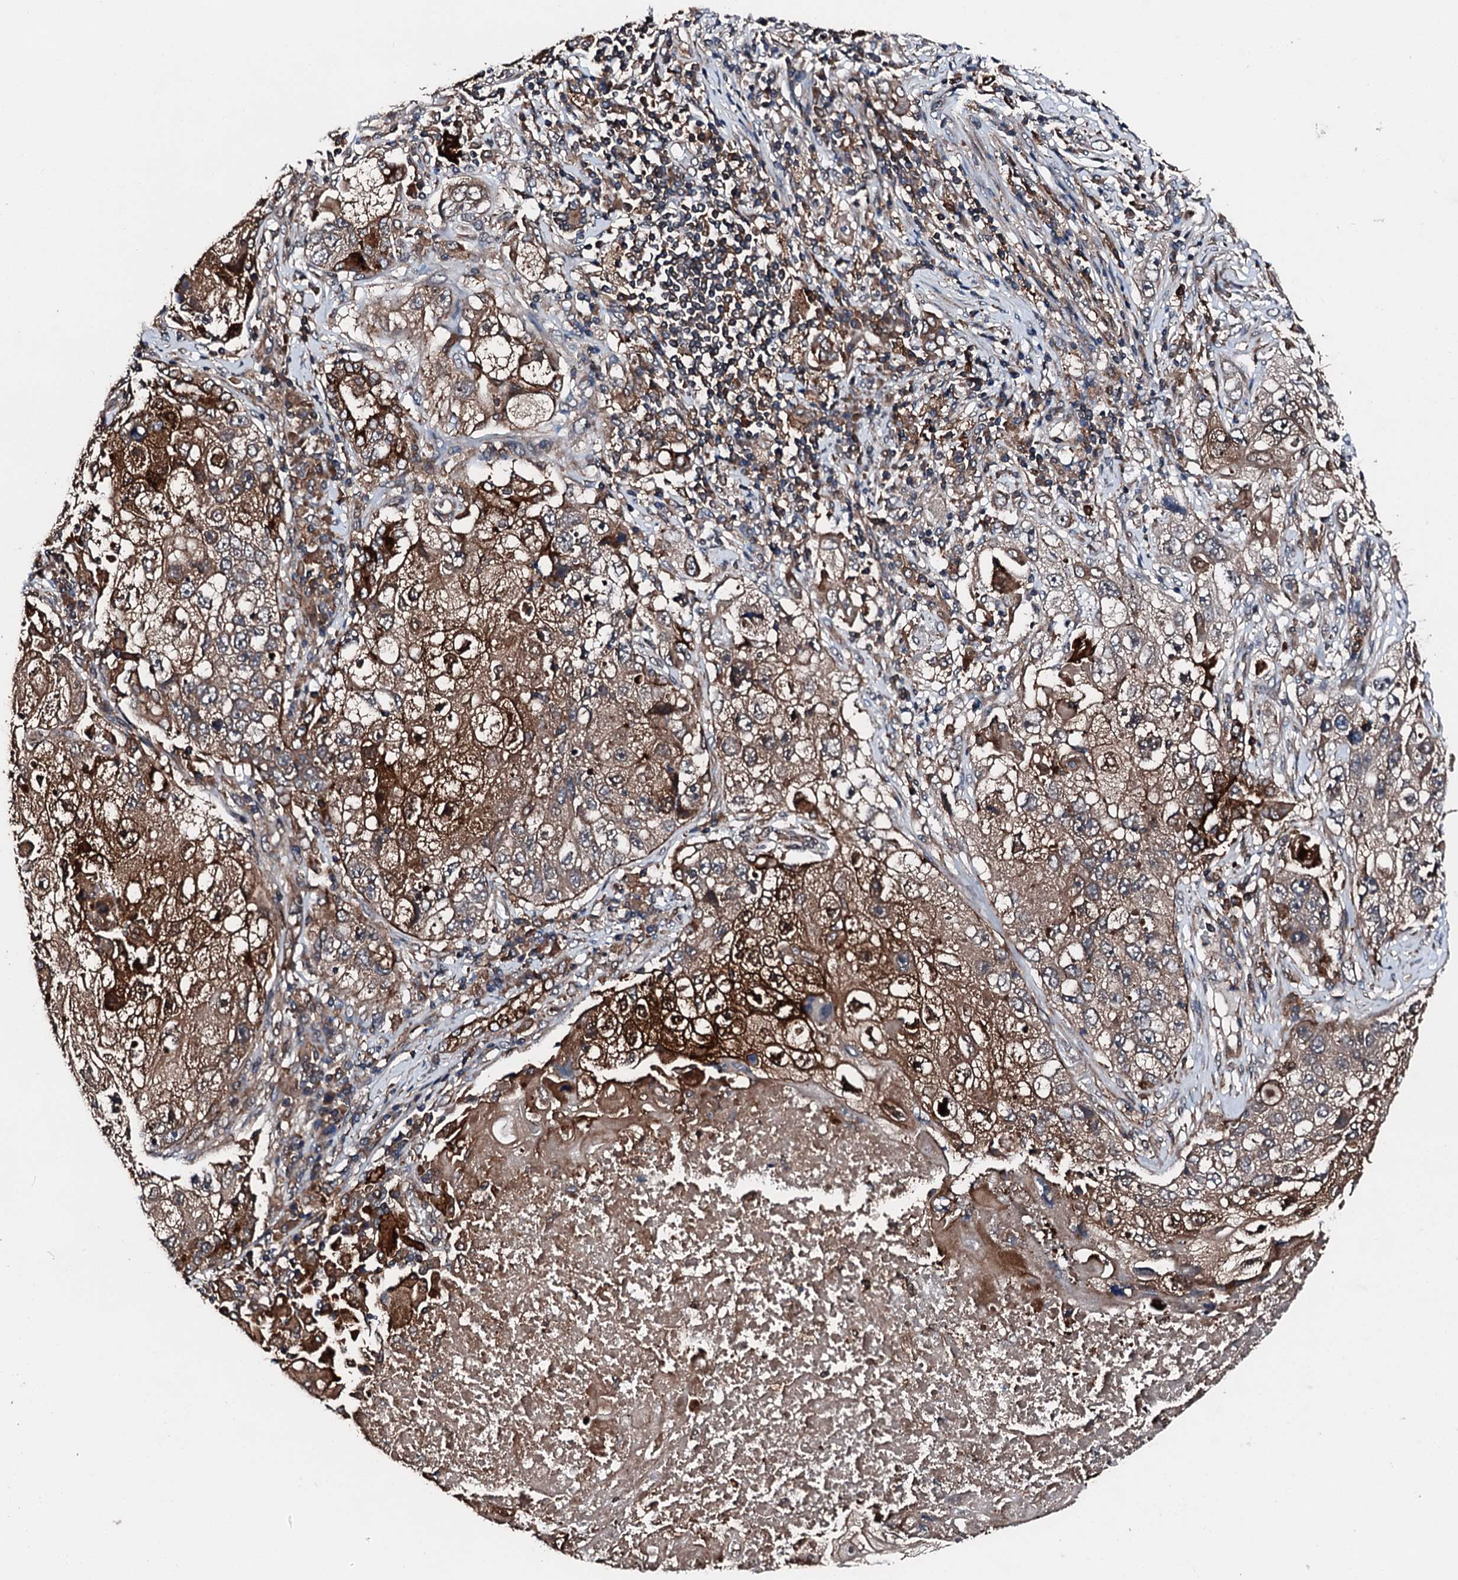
{"staining": {"intensity": "strong", "quantity": ">75%", "location": "cytoplasmic/membranous"}, "tissue": "lung cancer", "cell_type": "Tumor cells", "image_type": "cancer", "snomed": [{"axis": "morphology", "description": "Squamous cell carcinoma, NOS"}, {"axis": "topography", "description": "Lung"}], "caption": "A high-resolution histopathology image shows immunohistochemistry (IHC) staining of lung squamous cell carcinoma, which displays strong cytoplasmic/membranous positivity in approximately >75% of tumor cells.", "gene": "FGD4", "patient": {"sex": "male", "age": 61}}